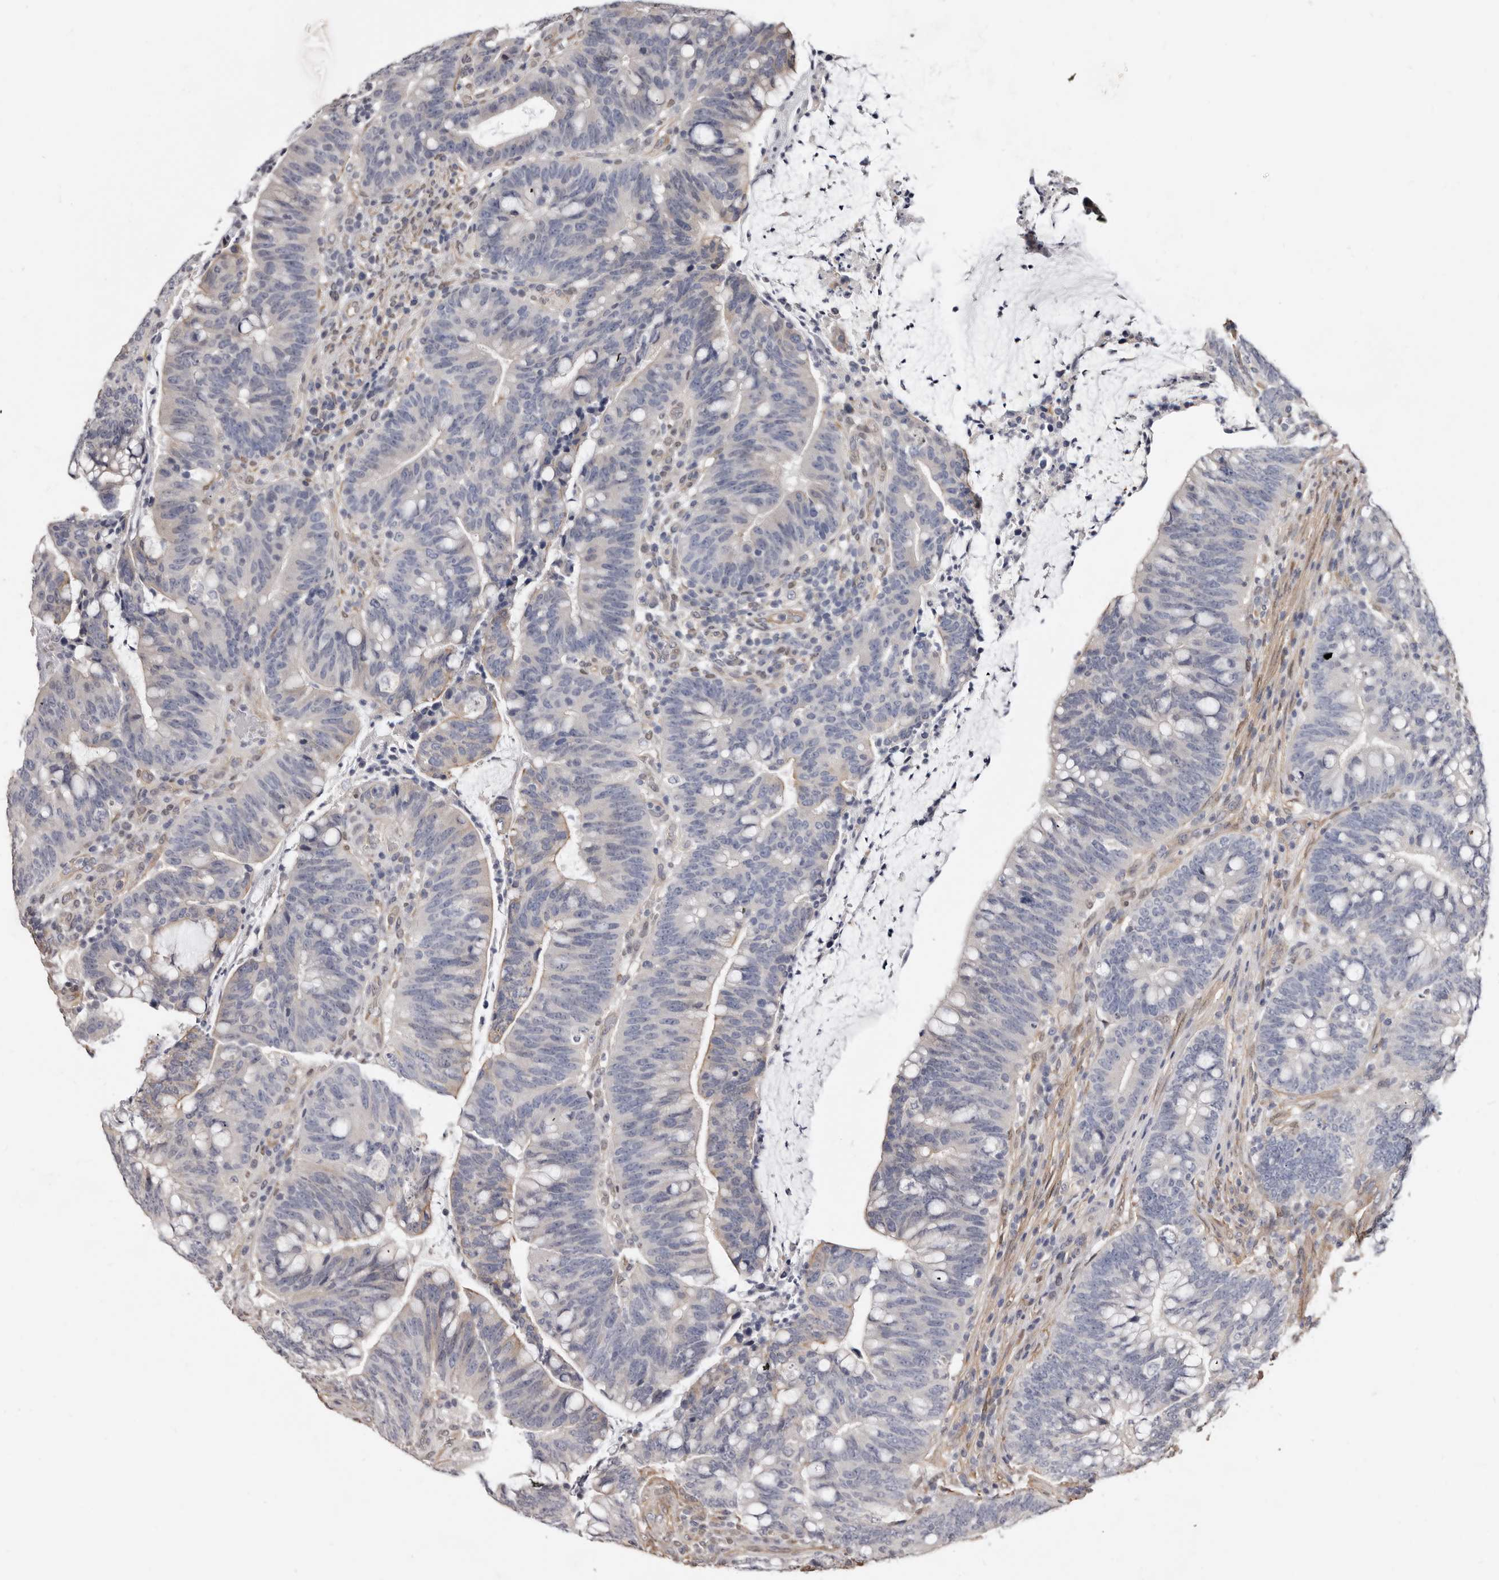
{"staining": {"intensity": "negative", "quantity": "none", "location": "none"}, "tissue": "colorectal cancer", "cell_type": "Tumor cells", "image_type": "cancer", "snomed": [{"axis": "morphology", "description": "Adenocarcinoma, NOS"}, {"axis": "topography", "description": "Colon"}], "caption": "Colorectal cancer (adenocarcinoma) stained for a protein using immunohistochemistry (IHC) displays no positivity tumor cells.", "gene": "KHDRBS2", "patient": {"sex": "female", "age": 66}}